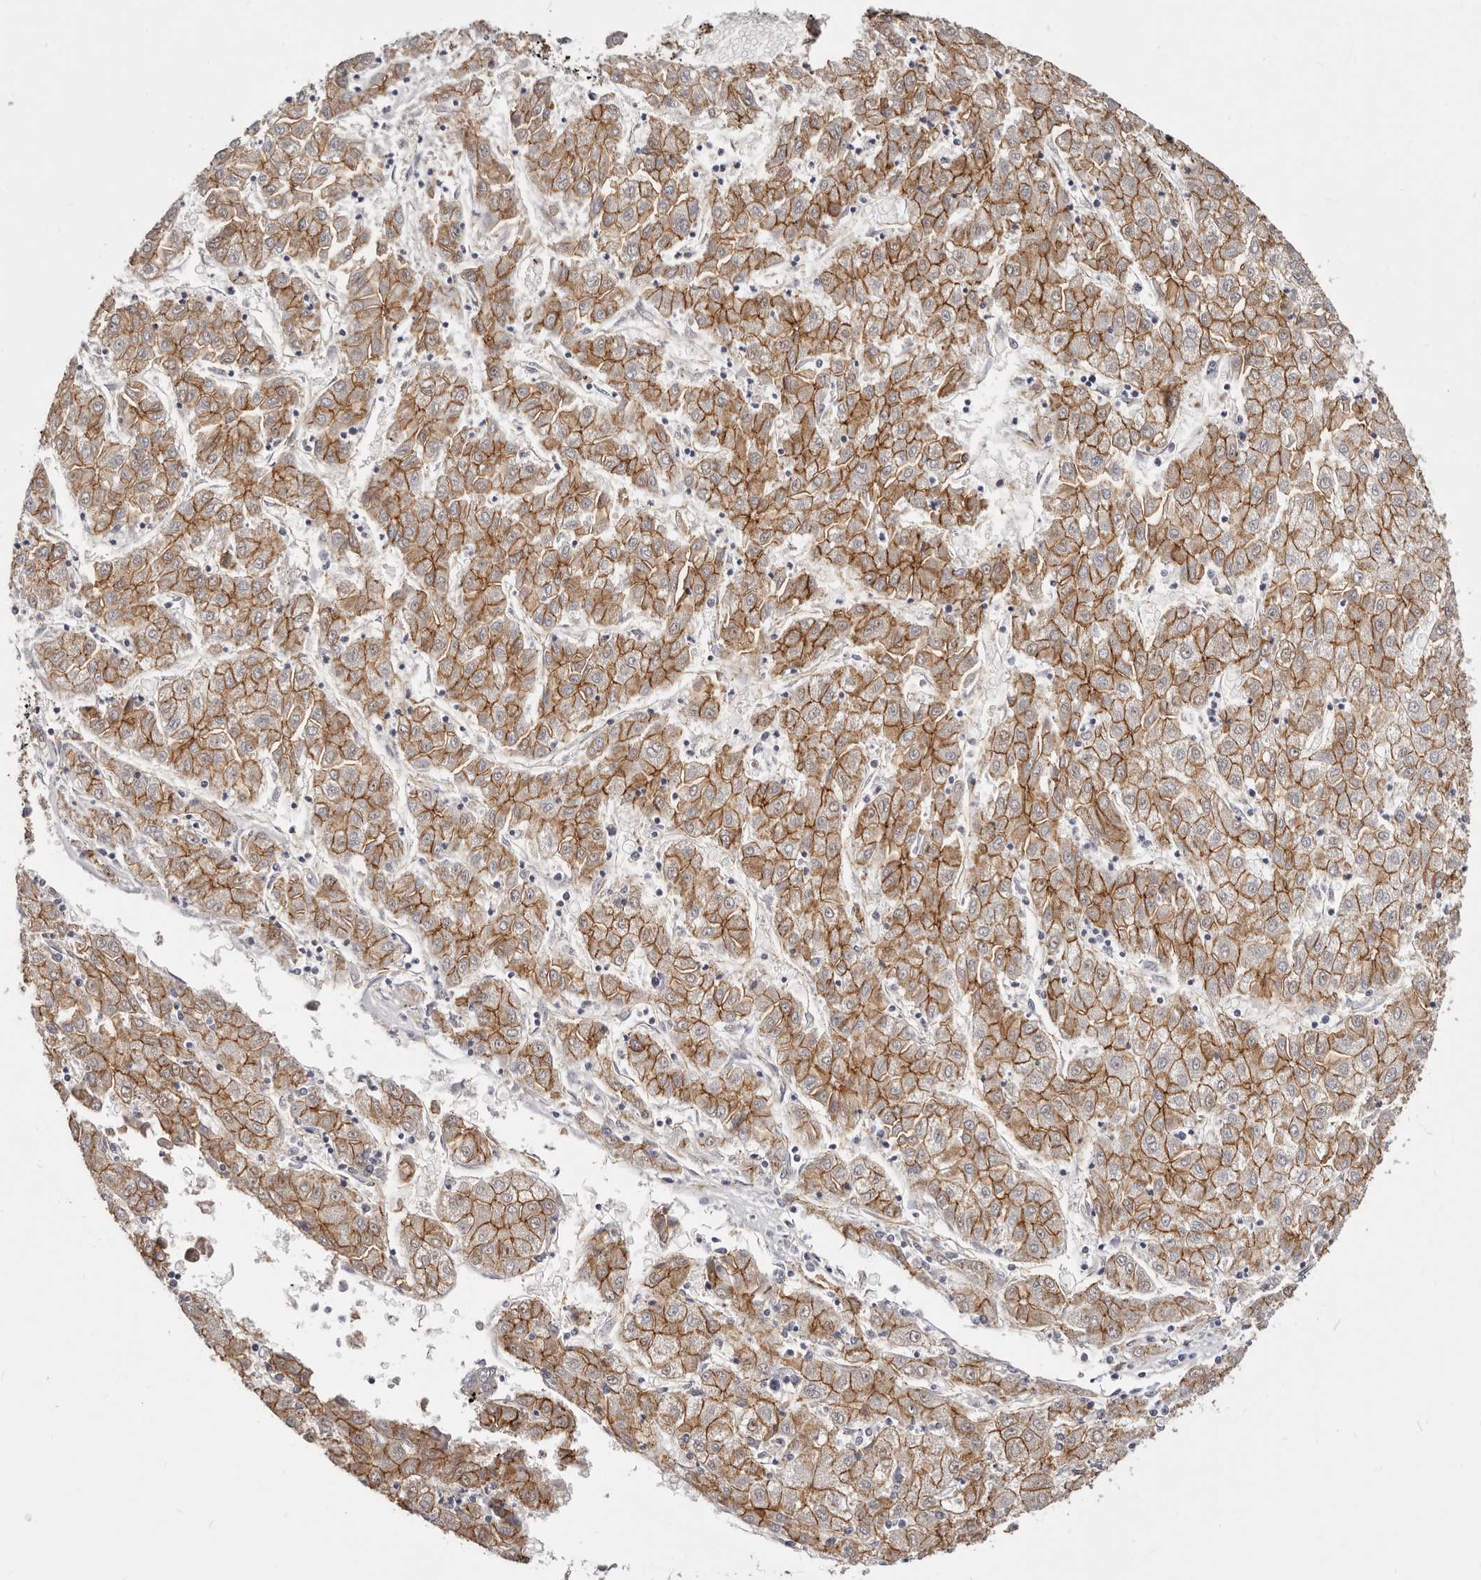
{"staining": {"intensity": "strong", "quantity": ">75%", "location": "cytoplasmic/membranous"}, "tissue": "liver cancer", "cell_type": "Tumor cells", "image_type": "cancer", "snomed": [{"axis": "morphology", "description": "Carcinoma, Hepatocellular, NOS"}, {"axis": "topography", "description": "Liver"}], "caption": "A brown stain highlights strong cytoplasmic/membranous expression of a protein in human hepatocellular carcinoma (liver) tumor cells. (IHC, brightfield microscopy, high magnification).", "gene": "CTNNB1", "patient": {"sex": "male", "age": 72}}